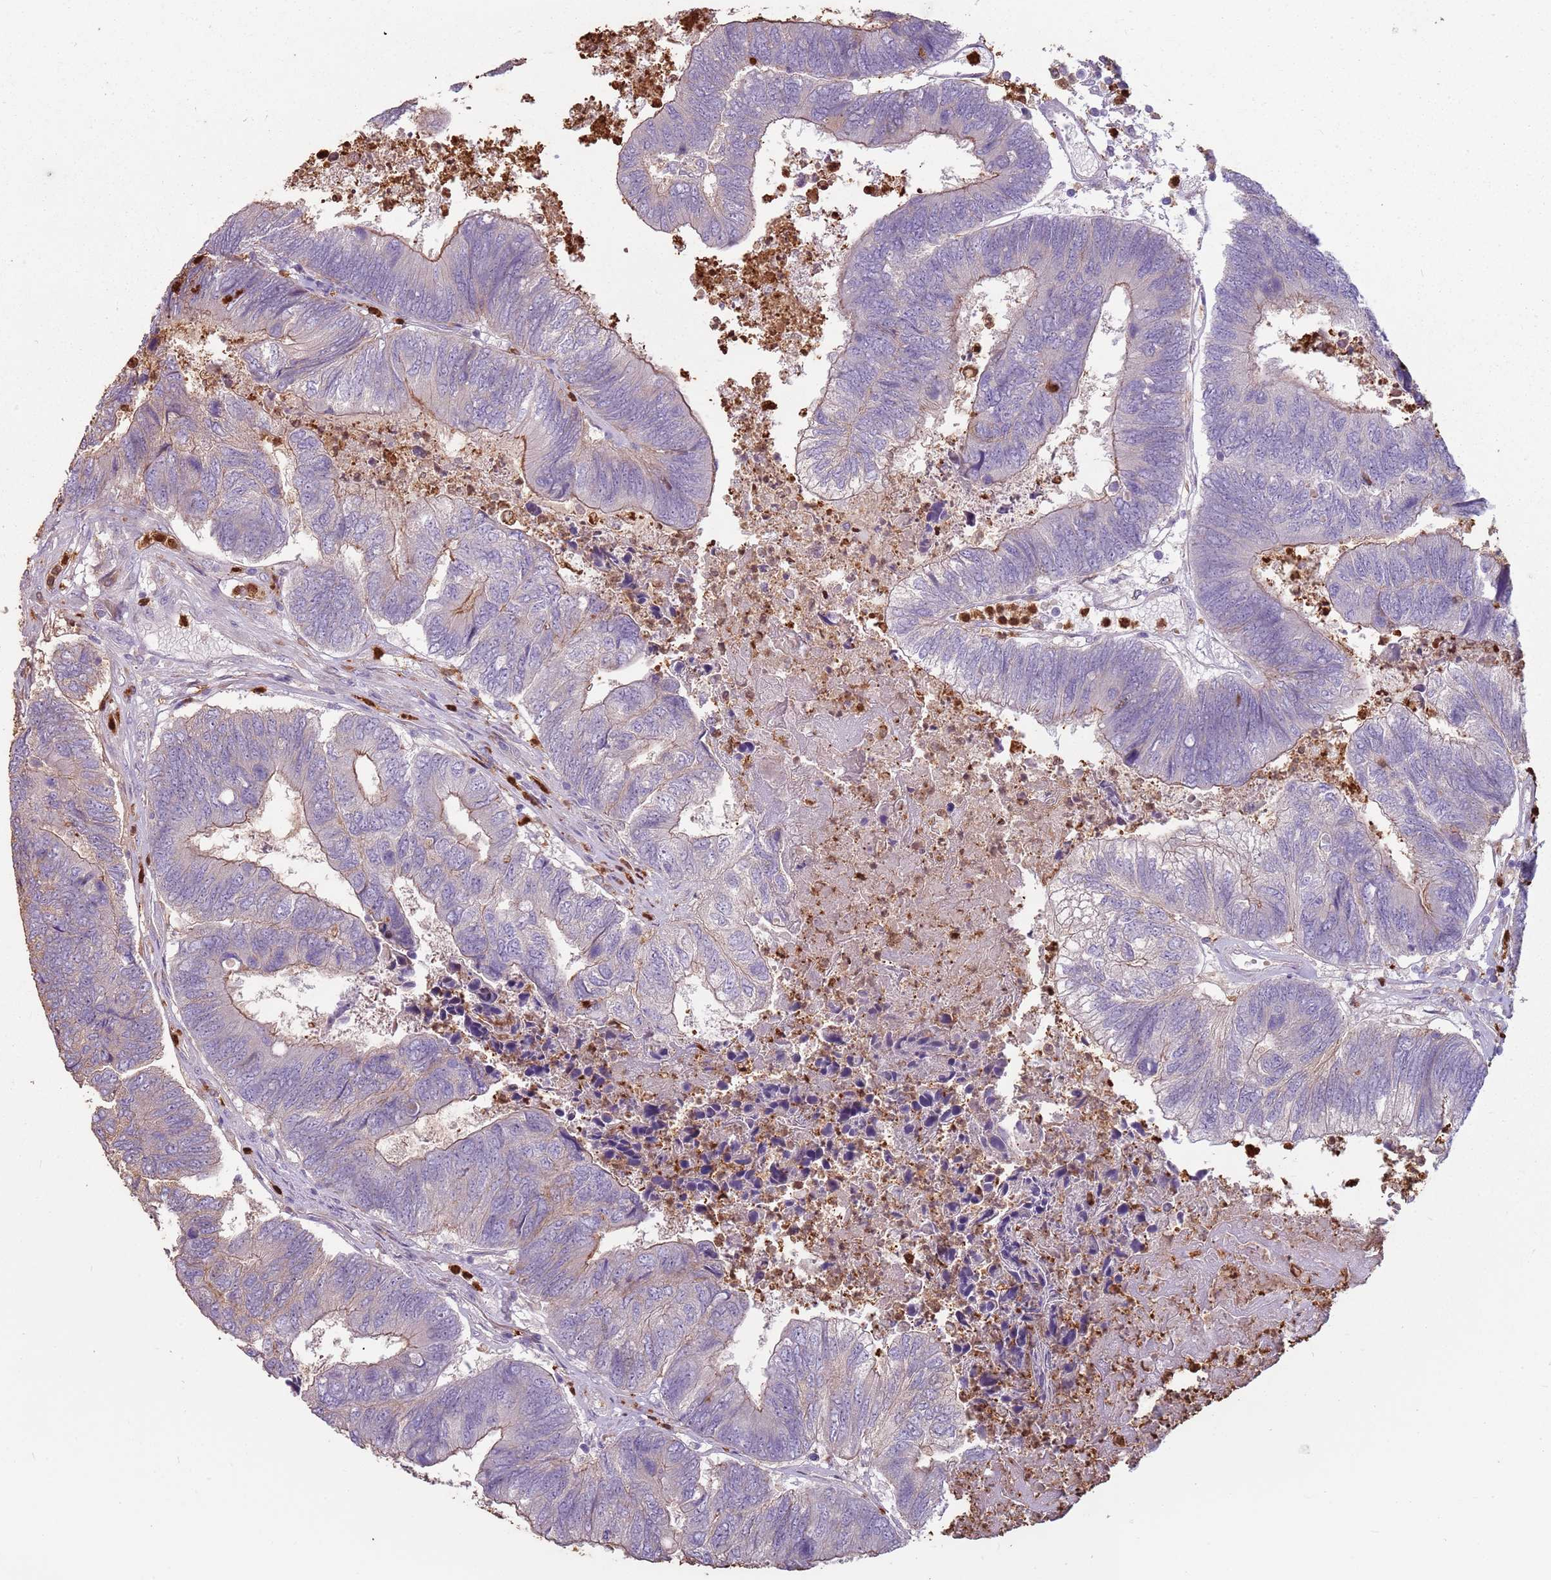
{"staining": {"intensity": "weak", "quantity": "<25%", "location": "cytoplasmic/membranous"}, "tissue": "colorectal cancer", "cell_type": "Tumor cells", "image_type": "cancer", "snomed": [{"axis": "morphology", "description": "Adenocarcinoma, NOS"}, {"axis": "topography", "description": "Colon"}], "caption": "The image shows no significant staining in tumor cells of colorectal cancer (adenocarcinoma). (Immunohistochemistry, brightfield microscopy, high magnification).", "gene": "SPAG4", "patient": {"sex": "female", "age": 67}}